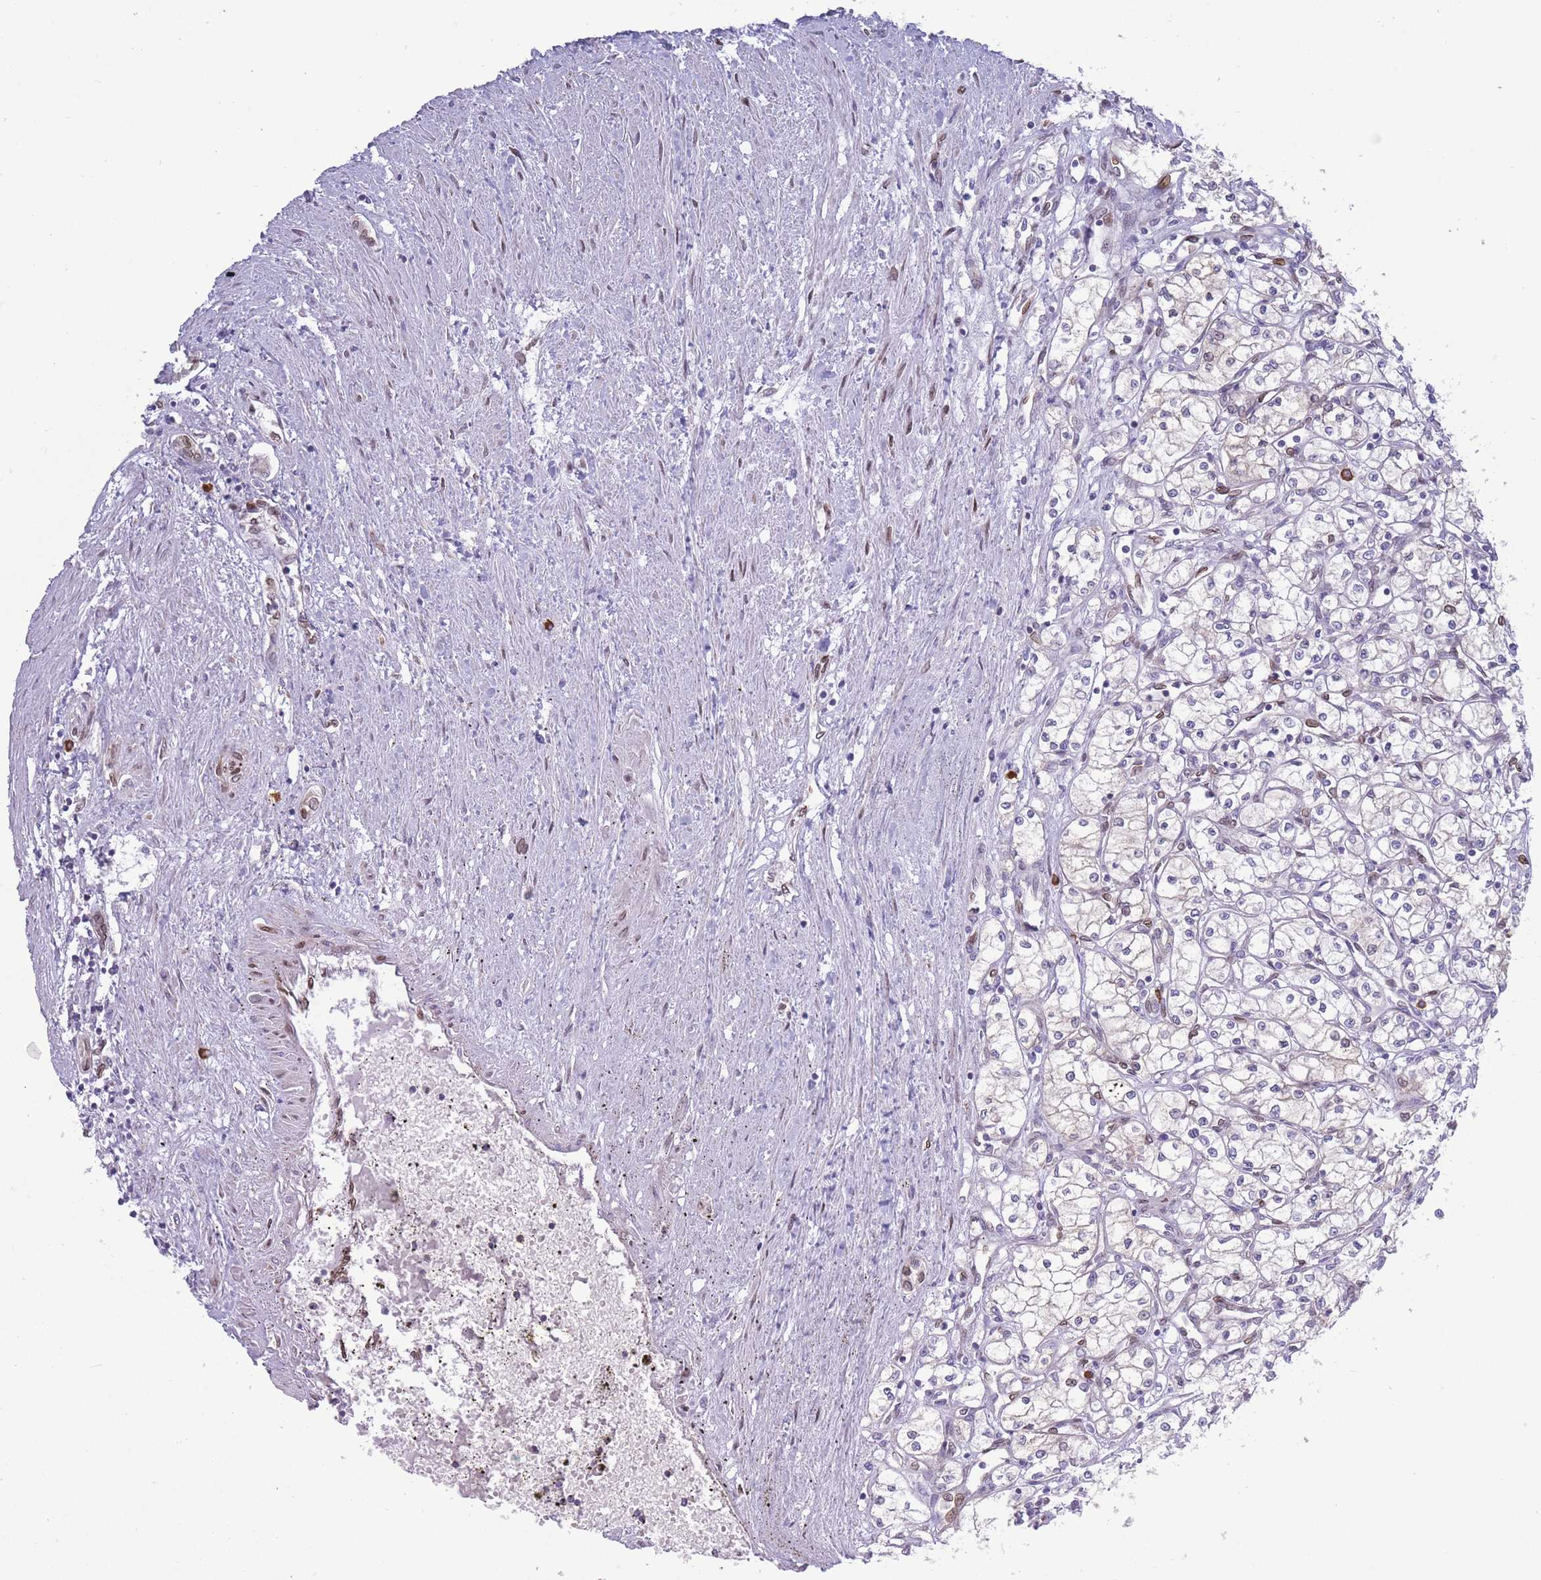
{"staining": {"intensity": "negative", "quantity": "none", "location": "none"}, "tissue": "renal cancer", "cell_type": "Tumor cells", "image_type": "cancer", "snomed": [{"axis": "morphology", "description": "Adenocarcinoma, NOS"}, {"axis": "topography", "description": "Kidney"}], "caption": "Renal cancer (adenocarcinoma) was stained to show a protein in brown. There is no significant staining in tumor cells.", "gene": "PDHA1", "patient": {"sex": "male", "age": 59}}